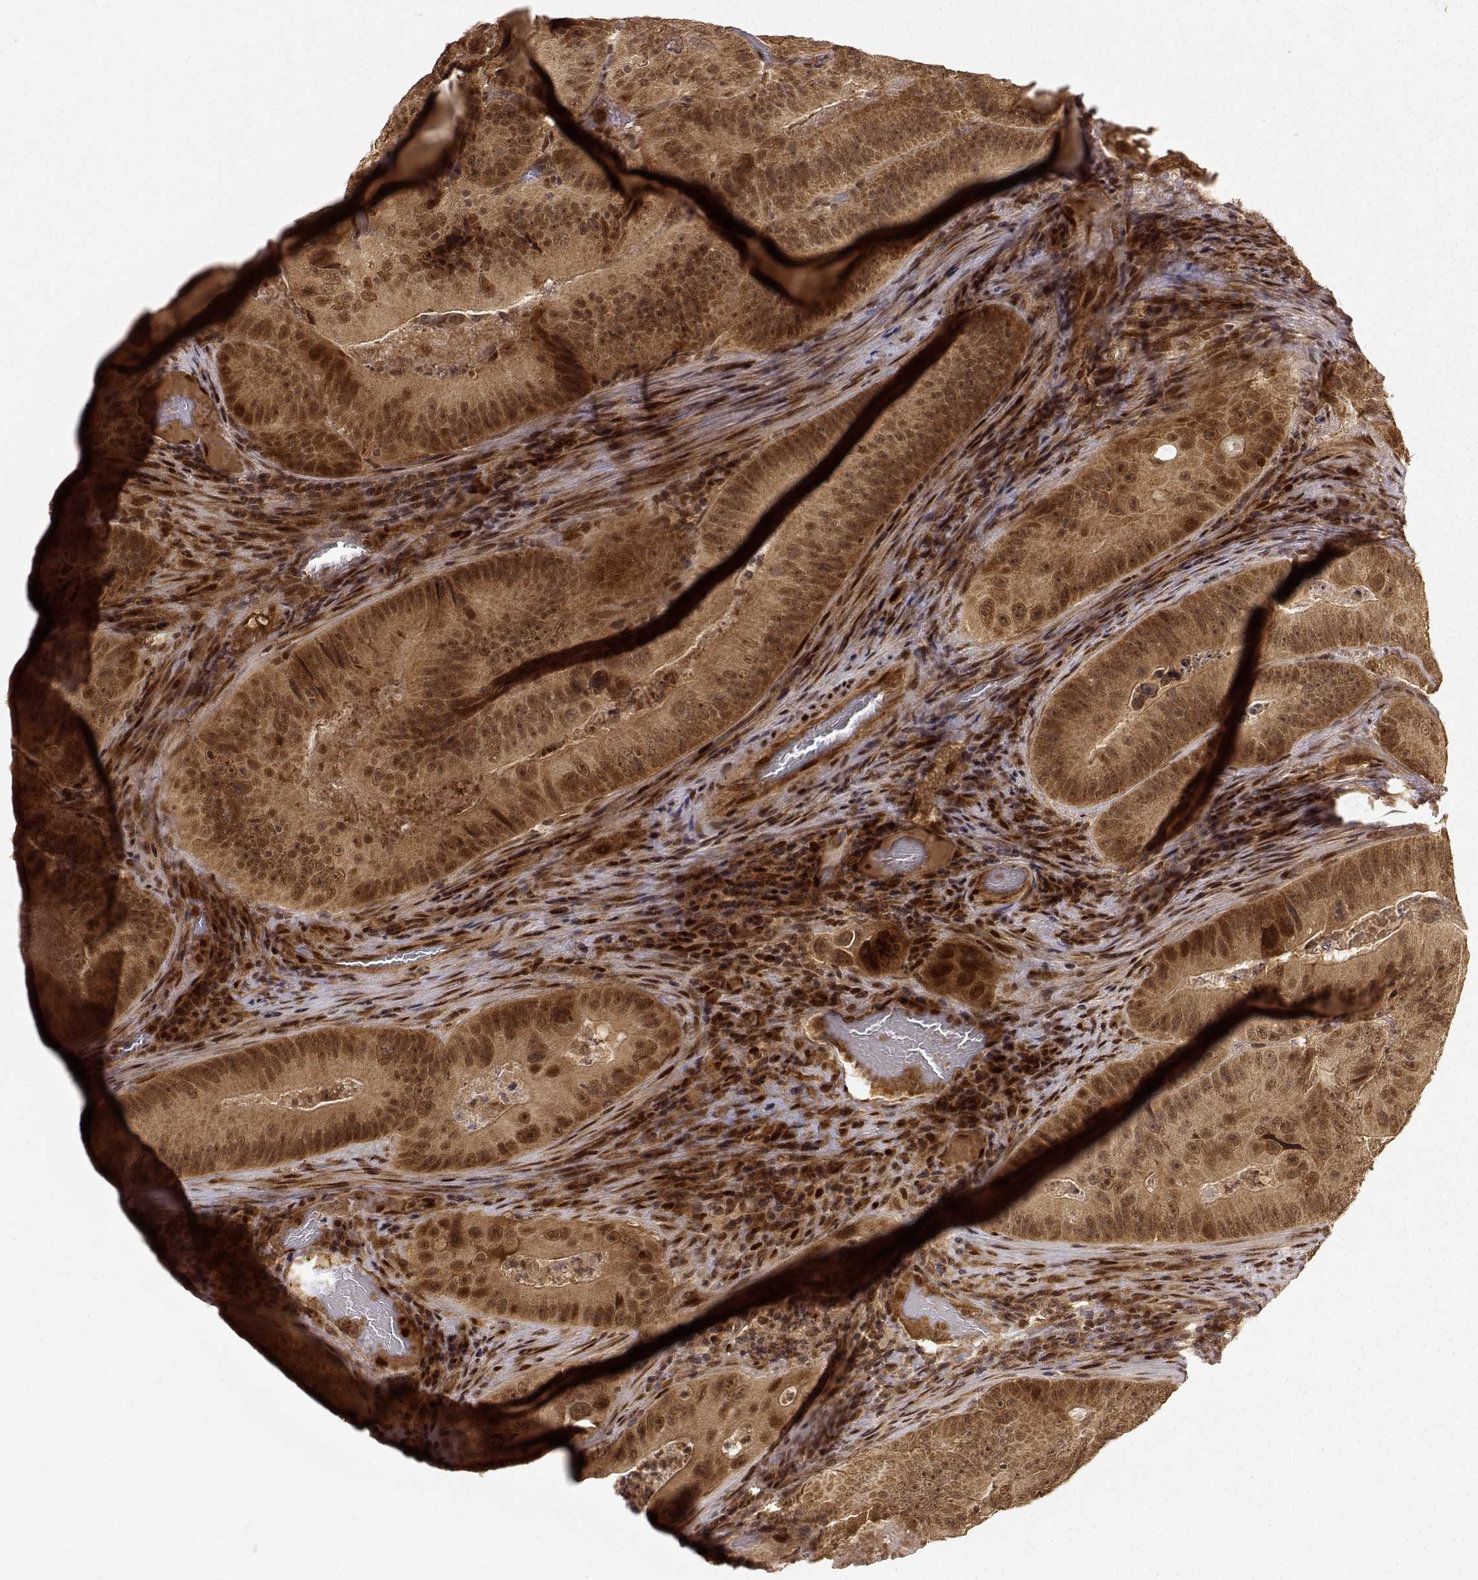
{"staining": {"intensity": "strong", "quantity": ">75%", "location": "cytoplasmic/membranous,nuclear"}, "tissue": "colorectal cancer", "cell_type": "Tumor cells", "image_type": "cancer", "snomed": [{"axis": "morphology", "description": "Adenocarcinoma, NOS"}, {"axis": "topography", "description": "Colon"}], "caption": "High-magnification brightfield microscopy of colorectal adenocarcinoma stained with DAB (brown) and counterstained with hematoxylin (blue). tumor cells exhibit strong cytoplasmic/membranous and nuclear expression is present in approximately>75% of cells. (DAB (3,3'-diaminobenzidine) IHC, brown staining for protein, blue staining for nuclei).", "gene": "MAEA", "patient": {"sex": "female", "age": 86}}